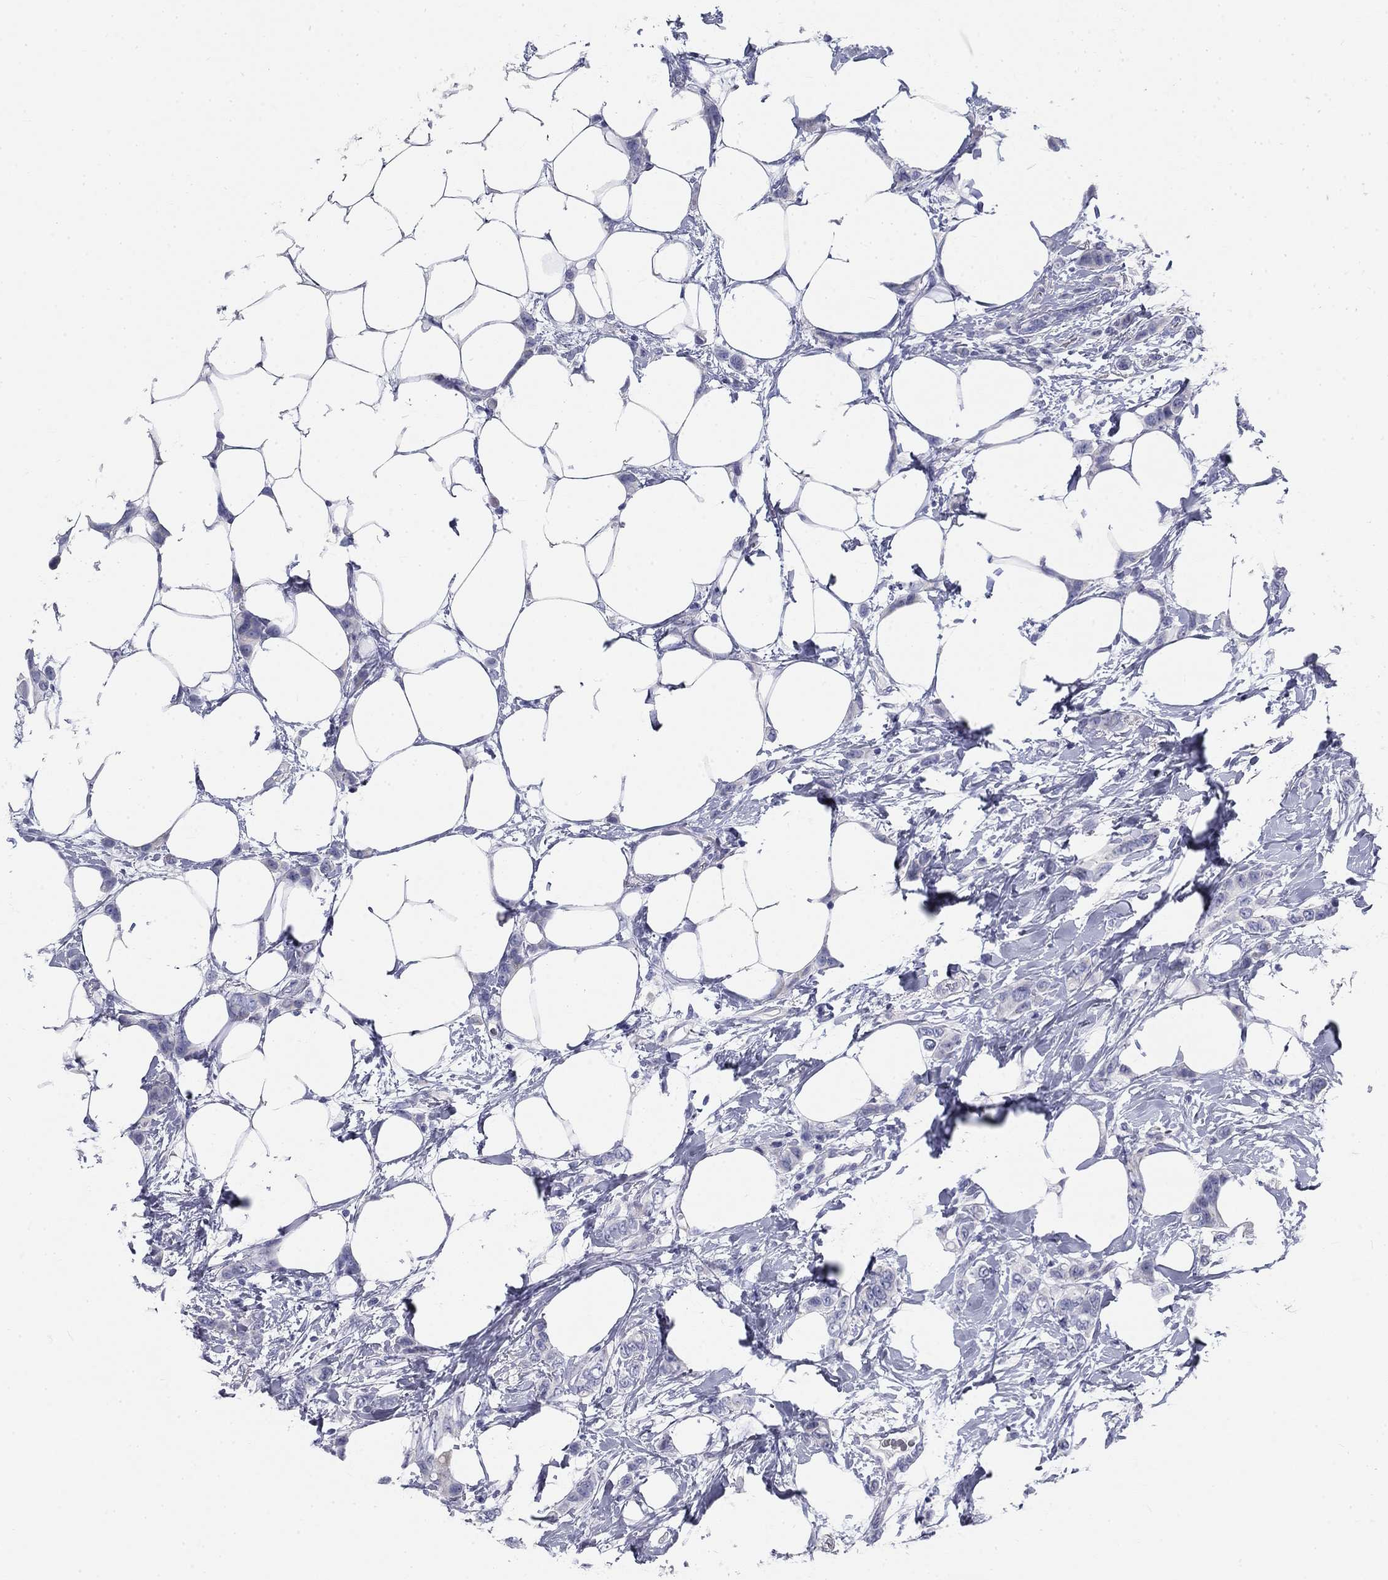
{"staining": {"intensity": "negative", "quantity": "none", "location": "none"}, "tissue": "breast cancer", "cell_type": "Tumor cells", "image_type": "cancer", "snomed": [{"axis": "morphology", "description": "Lobular carcinoma"}, {"axis": "topography", "description": "Breast"}], "caption": "This photomicrograph is of breast cancer (lobular carcinoma) stained with immunohistochemistry (IHC) to label a protein in brown with the nuclei are counter-stained blue. There is no positivity in tumor cells.", "gene": "GALNTL5", "patient": {"sex": "female", "age": 66}}